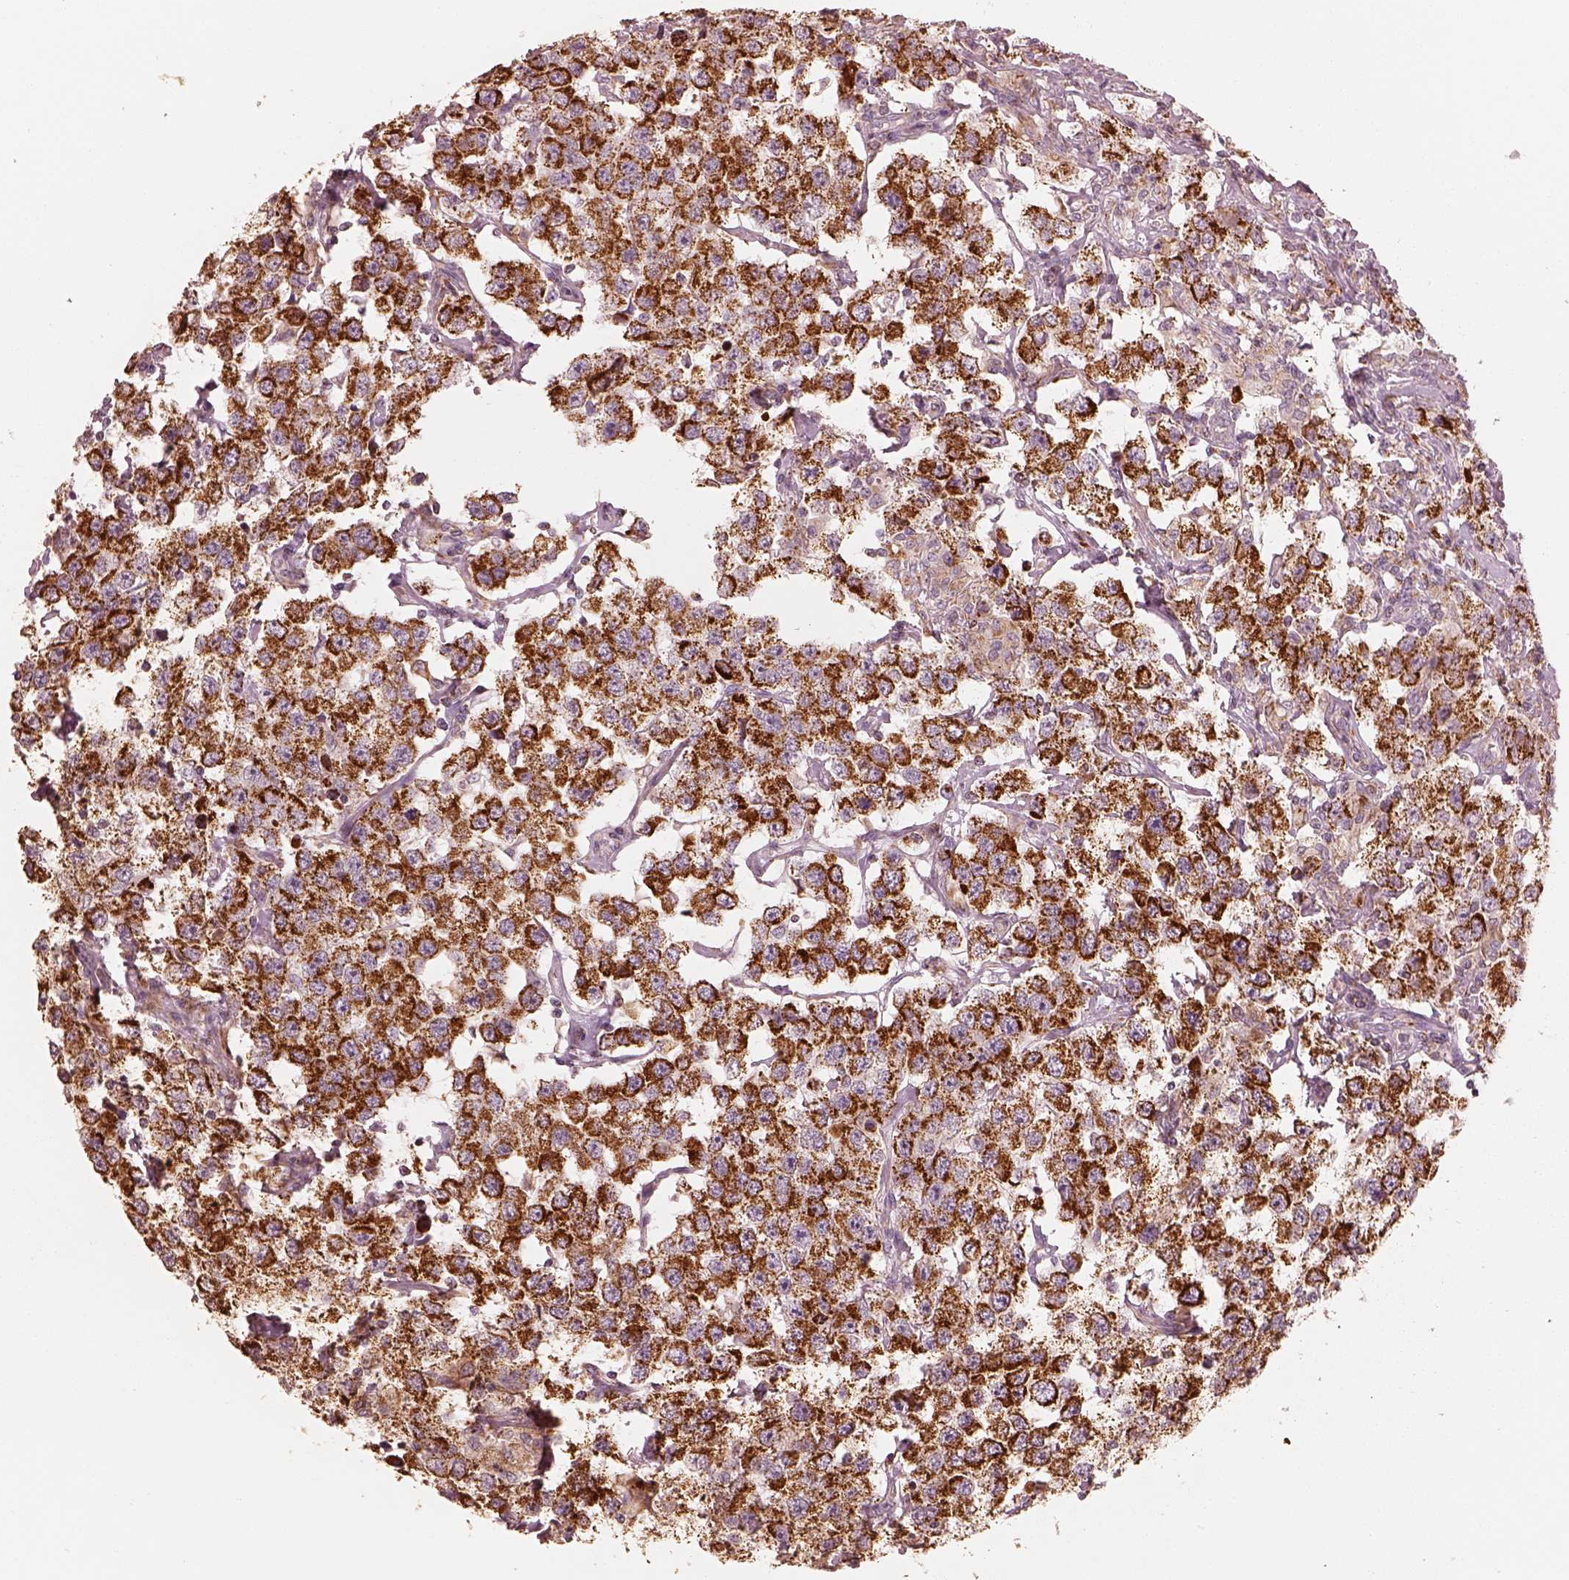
{"staining": {"intensity": "strong", "quantity": ">75%", "location": "cytoplasmic/membranous"}, "tissue": "testis cancer", "cell_type": "Tumor cells", "image_type": "cancer", "snomed": [{"axis": "morphology", "description": "Seminoma, NOS"}, {"axis": "topography", "description": "Testis"}], "caption": "IHC staining of testis cancer, which reveals high levels of strong cytoplasmic/membranous positivity in about >75% of tumor cells indicating strong cytoplasmic/membranous protein expression. The staining was performed using DAB (brown) for protein detection and nuclei were counterstained in hematoxylin (blue).", "gene": "ENTPD6", "patient": {"sex": "male", "age": 52}}